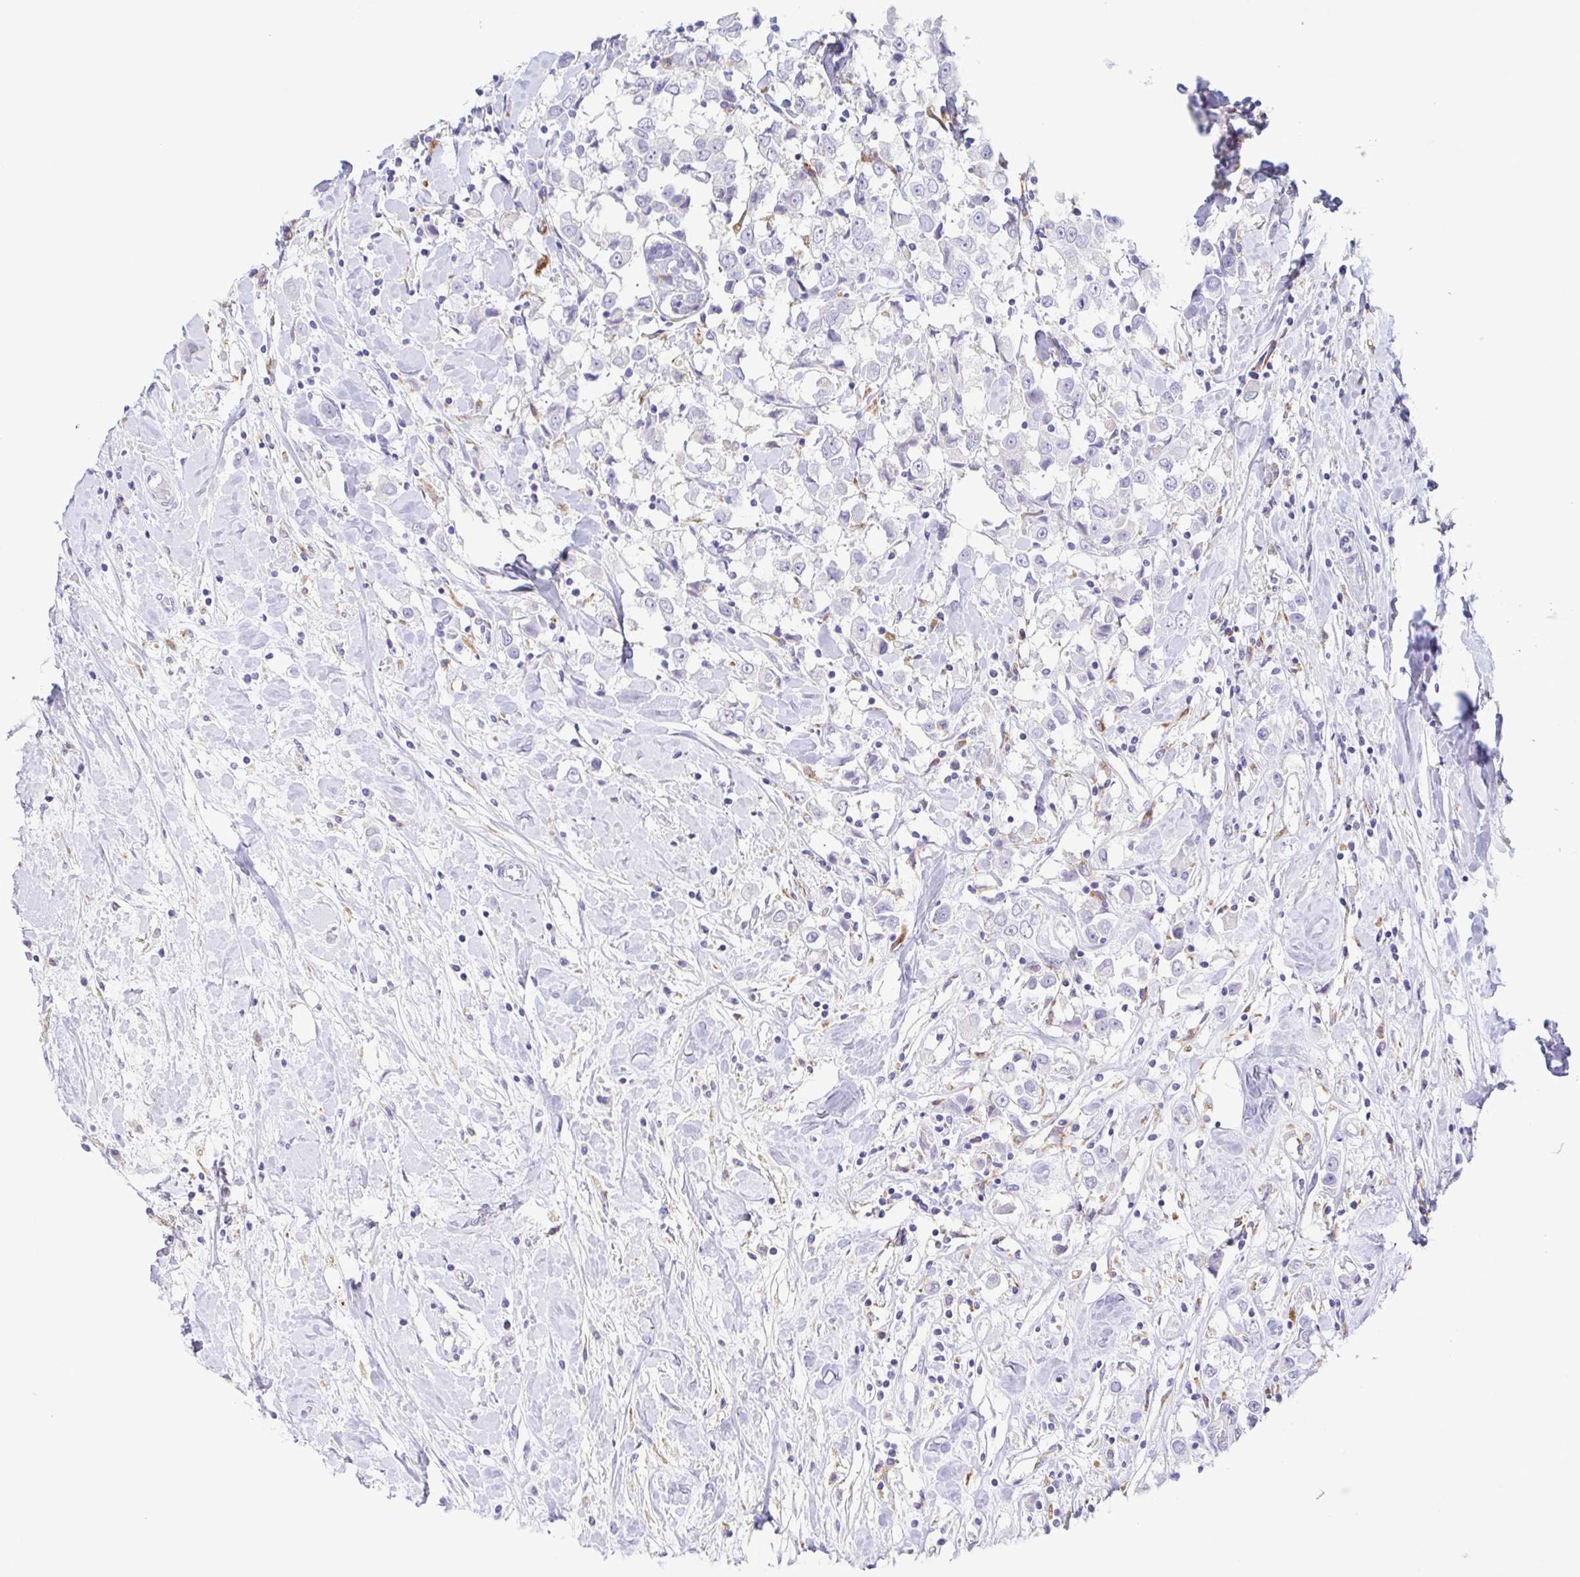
{"staining": {"intensity": "negative", "quantity": "none", "location": "none"}, "tissue": "breast cancer", "cell_type": "Tumor cells", "image_type": "cancer", "snomed": [{"axis": "morphology", "description": "Duct carcinoma"}, {"axis": "topography", "description": "Breast"}], "caption": "DAB (3,3'-diaminobenzidine) immunohistochemical staining of breast cancer shows no significant expression in tumor cells.", "gene": "ATP6V1G2", "patient": {"sex": "female", "age": 61}}